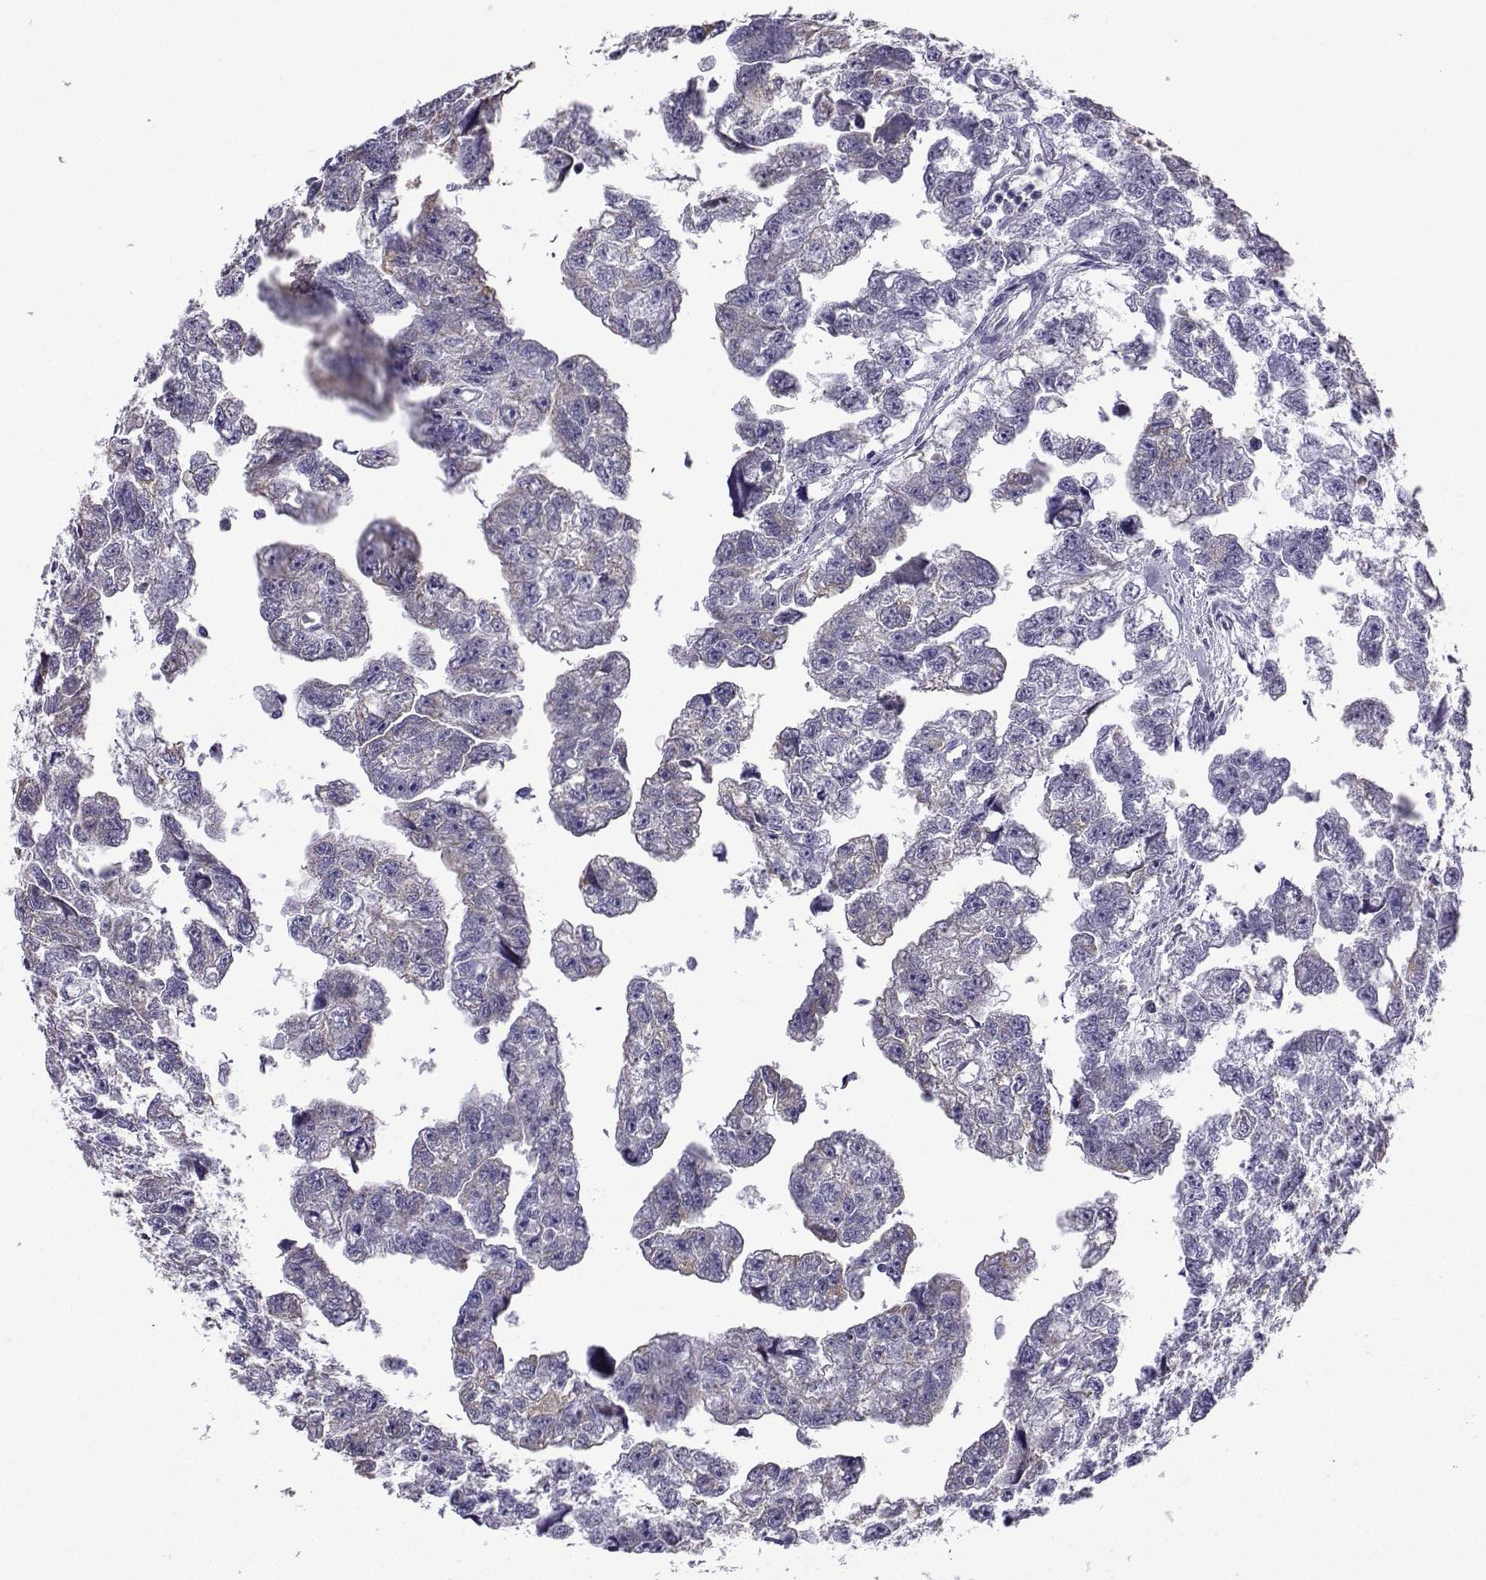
{"staining": {"intensity": "weak", "quantity": "<25%", "location": "cytoplasmic/membranous"}, "tissue": "testis cancer", "cell_type": "Tumor cells", "image_type": "cancer", "snomed": [{"axis": "morphology", "description": "Carcinoma, Embryonal, NOS"}, {"axis": "morphology", "description": "Teratoma, malignant, NOS"}, {"axis": "topography", "description": "Testis"}], "caption": "A high-resolution histopathology image shows immunohistochemistry (IHC) staining of embryonal carcinoma (testis), which exhibits no significant positivity in tumor cells.", "gene": "MRGBP", "patient": {"sex": "male", "age": 44}}